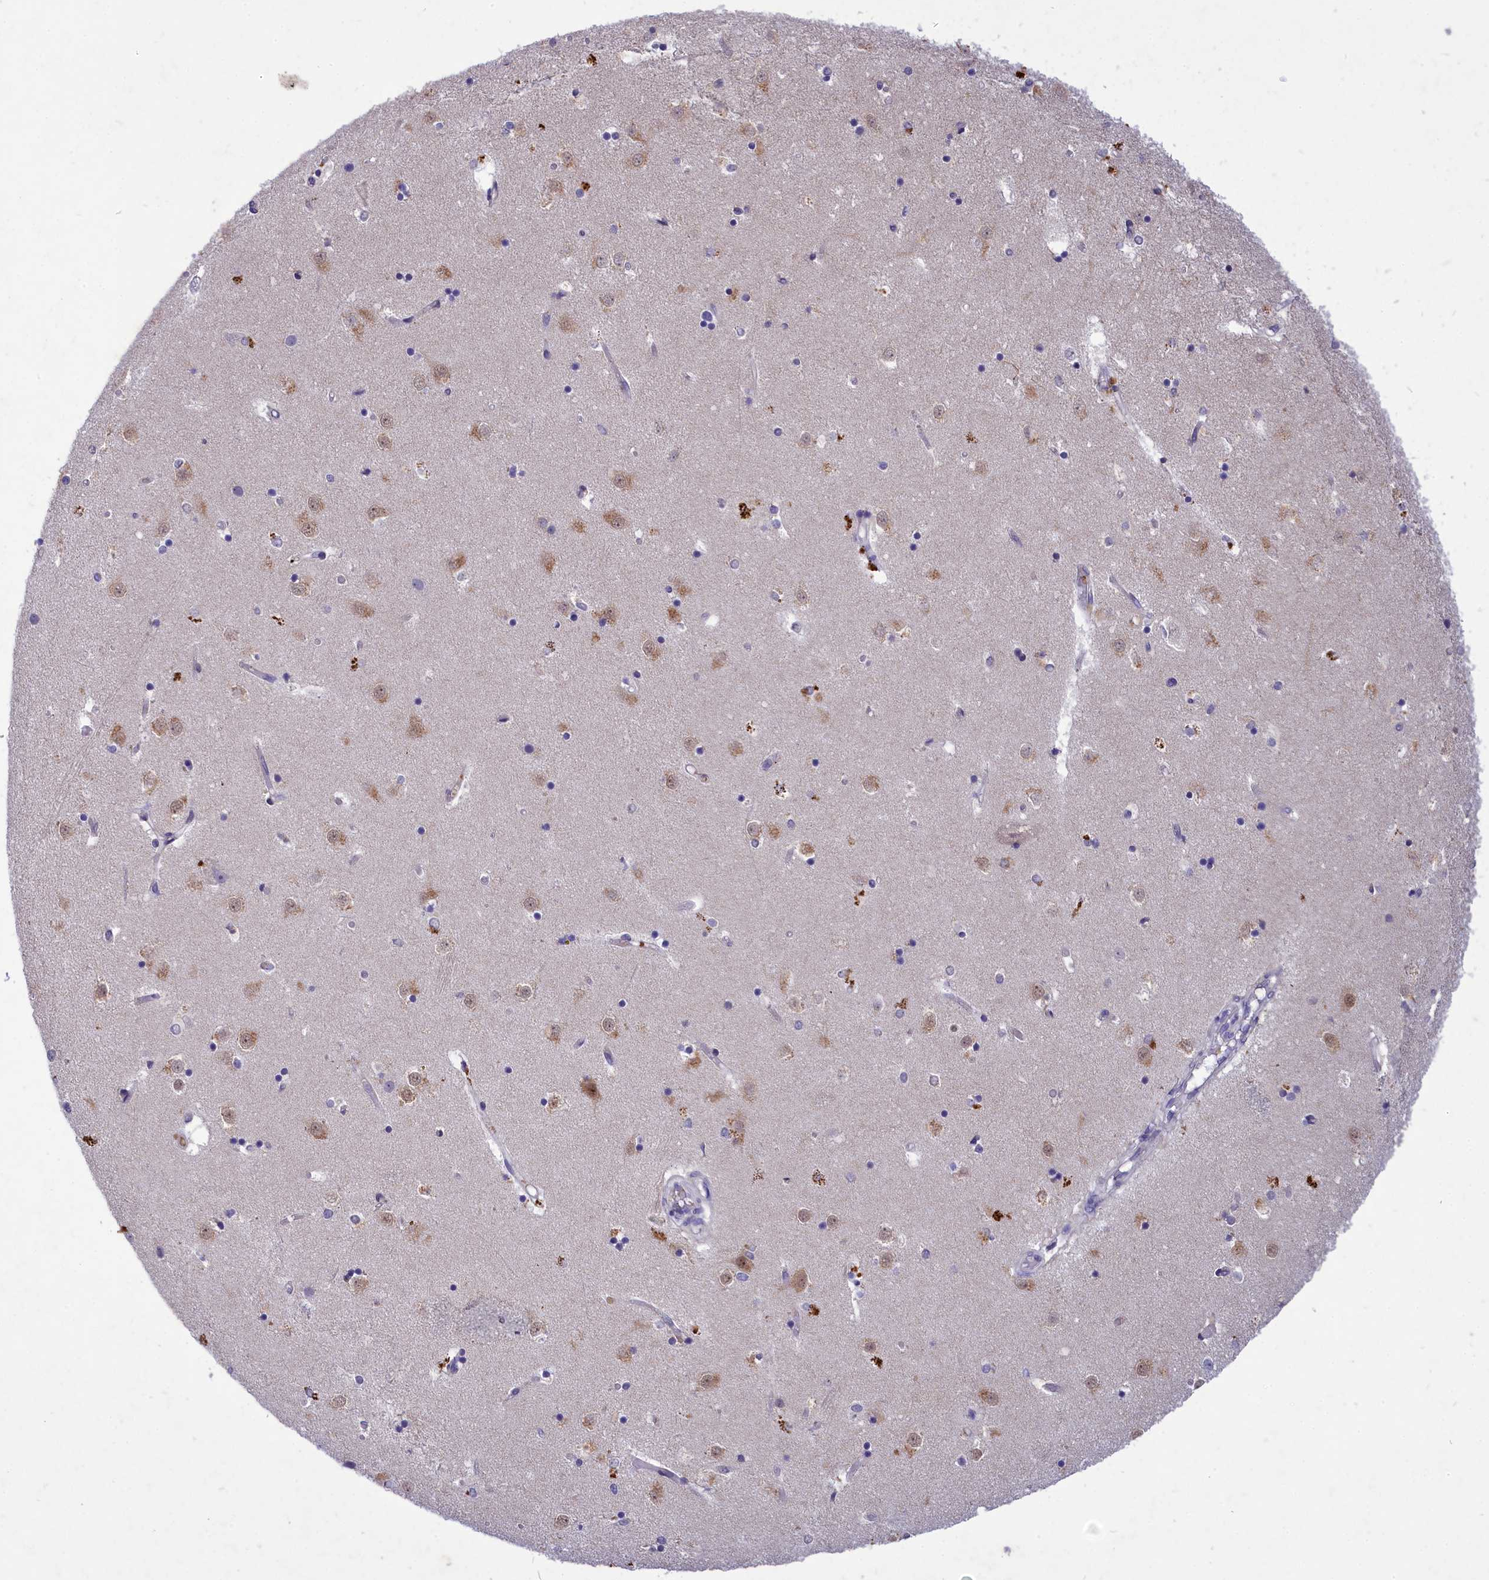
{"staining": {"intensity": "negative", "quantity": "none", "location": "none"}, "tissue": "caudate", "cell_type": "Glial cells", "image_type": "normal", "snomed": [{"axis": "morphology", "description": "Normal tissue, NOS"}, {"axis": "topography", "description": "Lateral ventricle wall"}], "caption": "This is an immunohistochemistry (IHC) photomicrograph of benign caudate. There is no expression in glial cells.", "gene": "DEFB119", "patient": {"sex": "female", "age": 52}}